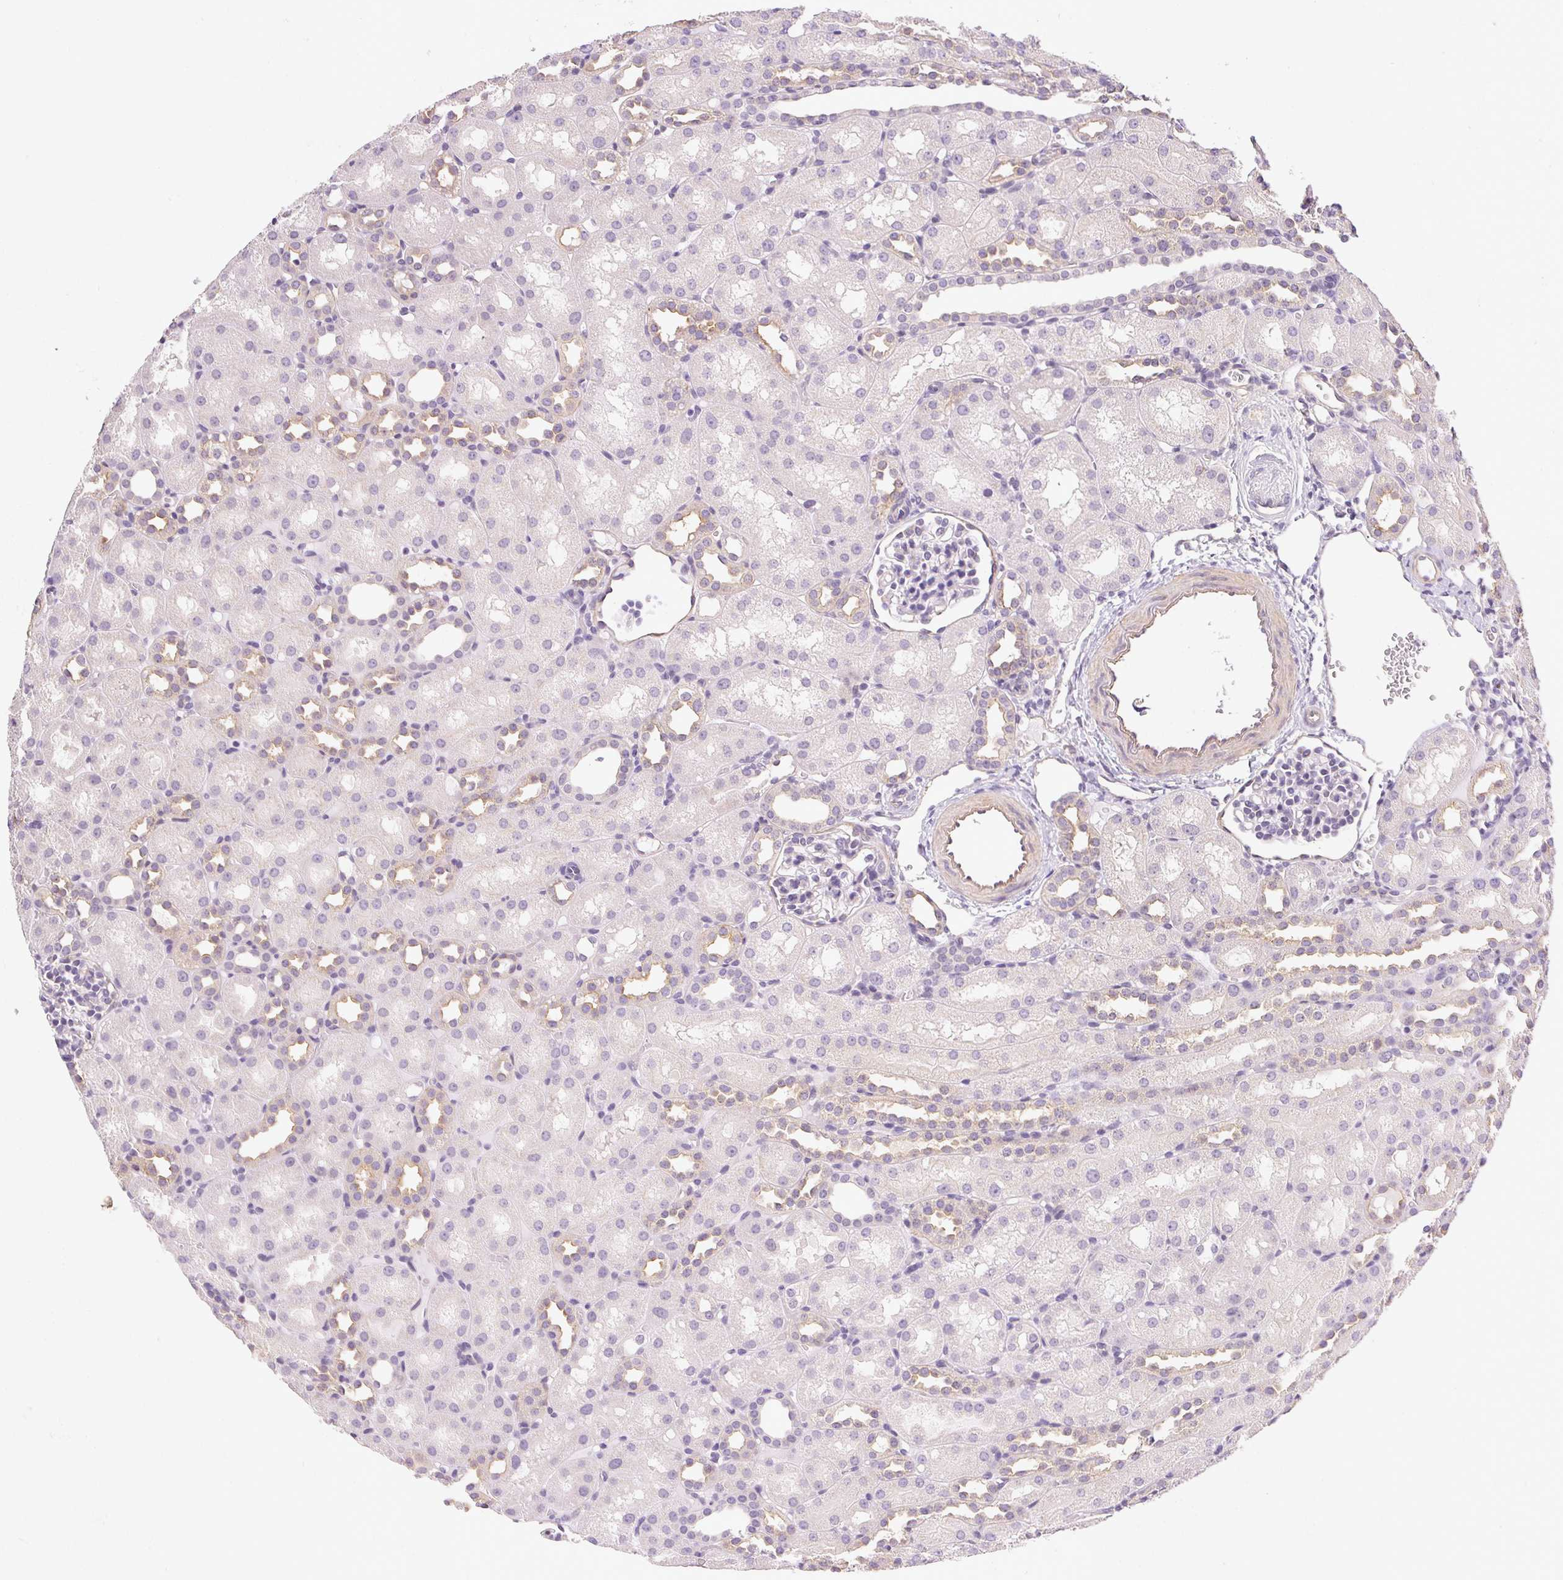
{"staining": {"intensity": "negative", "quantity": "none", "location": "none"}, "tissue": "kidney", "cell_type": "Cells in glomeruli", "image_type": "normal", "snomed": [{"axis": "morphology", "description": "Normal tissue, NOS"}, {"axis": "topography", "description": "Kidney"}], "caption": "Cells in glomeruli show no significant expression in unremarkable kidney. (DAB IHC with hematoxylin counter stain).", "gene": "CSN1S1", "patient": {"sex": "male", "age": 1}}